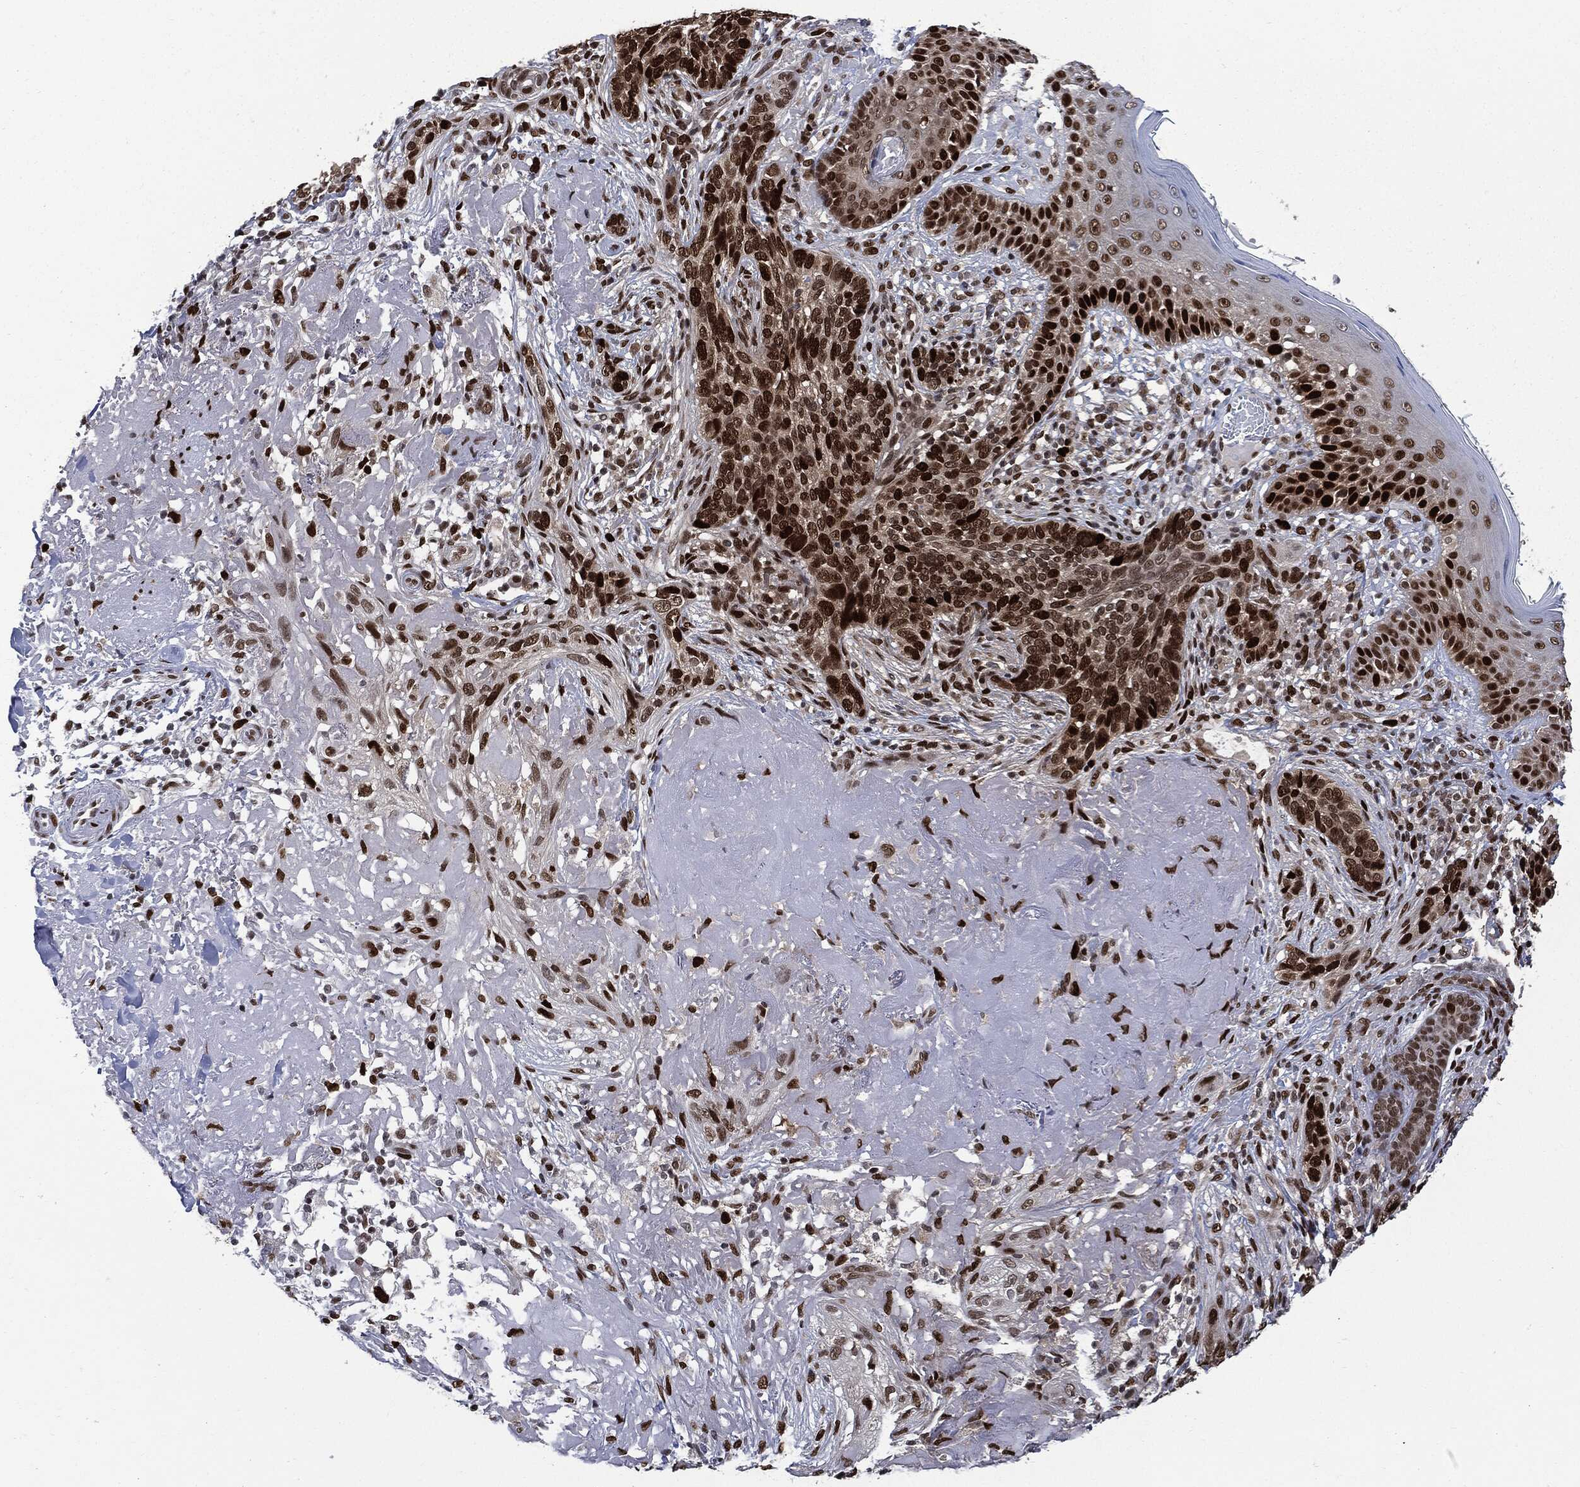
{"staining": {"intensity": "strong", "quantity": ">75%", "location": "nuclear"}, "tissue": "skin cancer", "cell_type": "Tumor cells", "image_type": "cancer", "snomed": [{"axis": "morphology", "description": "Basal cell carcinoma"}, {"axis": "topography", "description": "Skin"}], "caption": "Skin cancer was stained to show a protein in brown. There is high levels of strong nuclear staining in approximately >75% of tumor cells. (DAB (3,3'-diaminobenzidine) = brown stain, brightfield microscopy at high magnification).", "gene": "PCNA", "patient": {"sex": "male", "age": 91}}